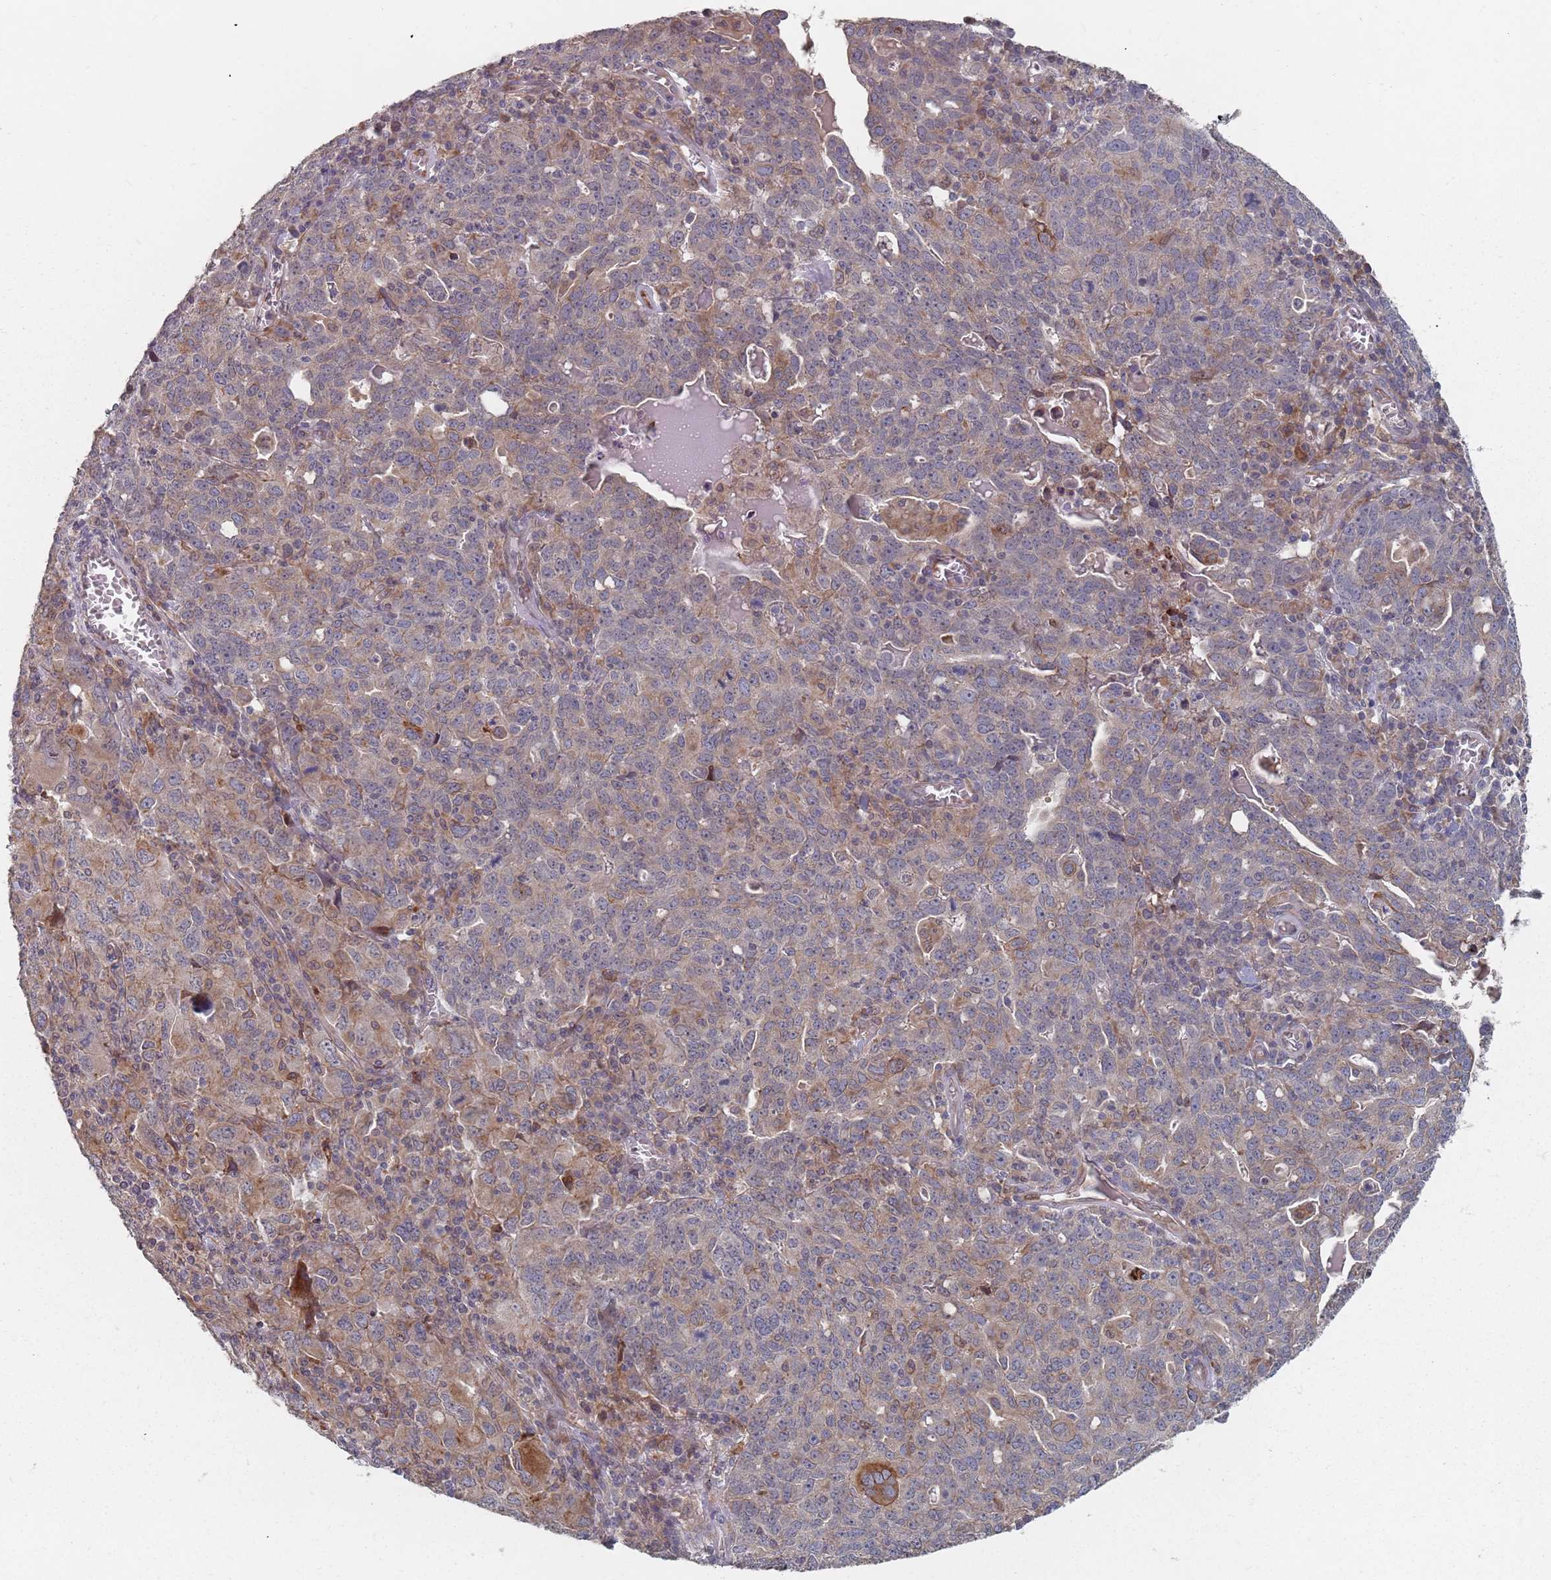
{"staining": {"intensity": "moderate", "quantity": "<25%", "location": "cytoplasmic/membranous"}, "tissue": "ovarian cancer", "cell_type": "Tumor cells", "image_type": "cancer", "snomed": [{"axis": "morphology", "description": "Carcinoma, endometroid"}, {"axis": "topography", "description": "Ovary"}], "caption": "A photomicrograph of human ovarian cancer stained for a protein shows moderate cytoplasmic/membranous brown staining in tumor cells.", "gene": "ADAL", "patient": {"sex": "female", "age": 62}}